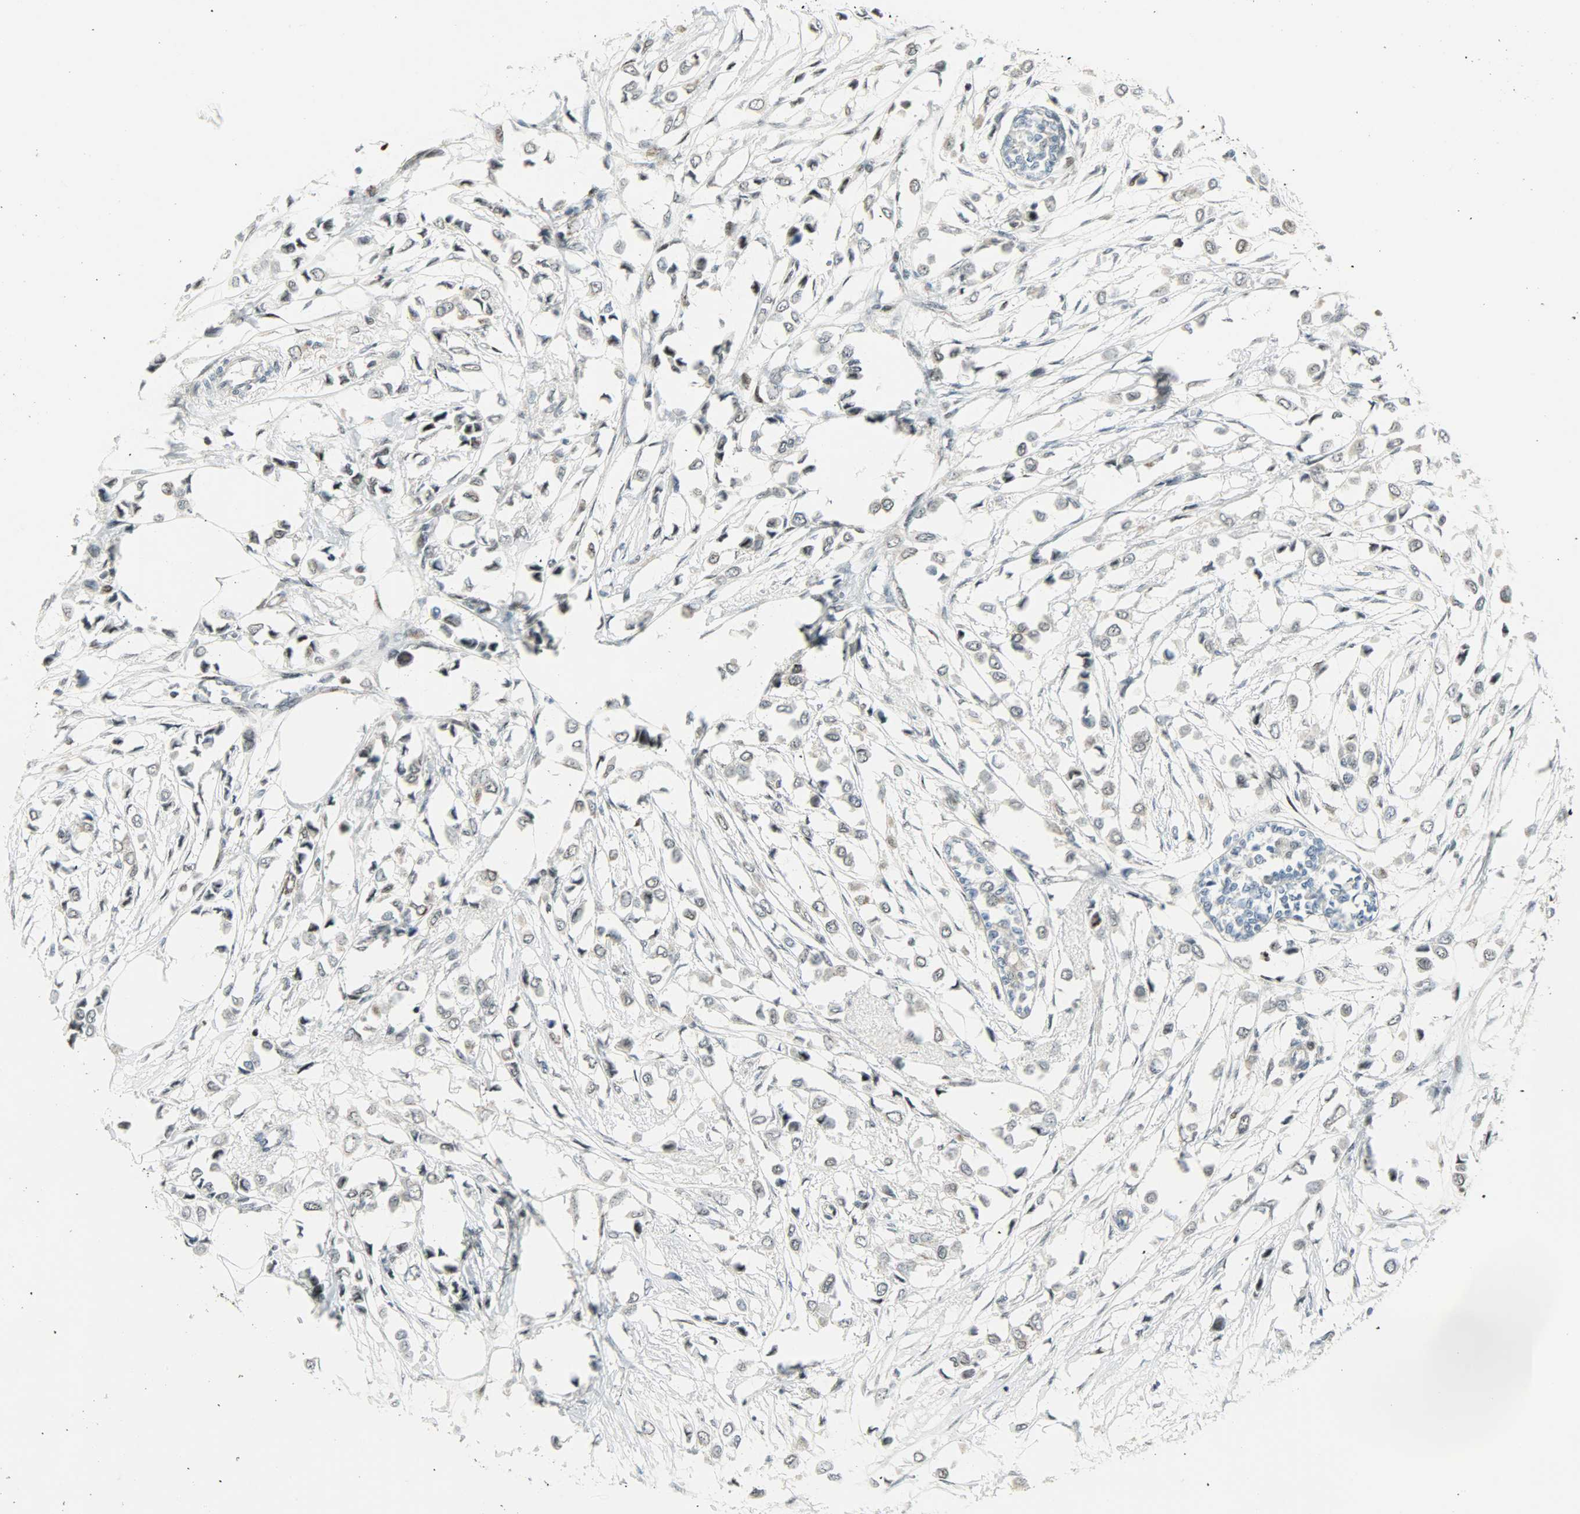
{"staining": {"intensity": "negative", "quantity": "none", "location": "none"}, "tissue": "breast cancer", "cell_type": "Tumor cells", "image_type": "cancer", "snomed": [{"axis": "morphology", "description": "Lobular carcinoma"}, {"axis": "topography", "description": "Breast"}], "caption": "A photomicrograph of human lobular carcinoma (breast) is negative for staining in tumor cells. (DAB IHC with hematoxylin counter stain).", "gene": "IL15", "patient": {"sex": "female", "age": 51}}